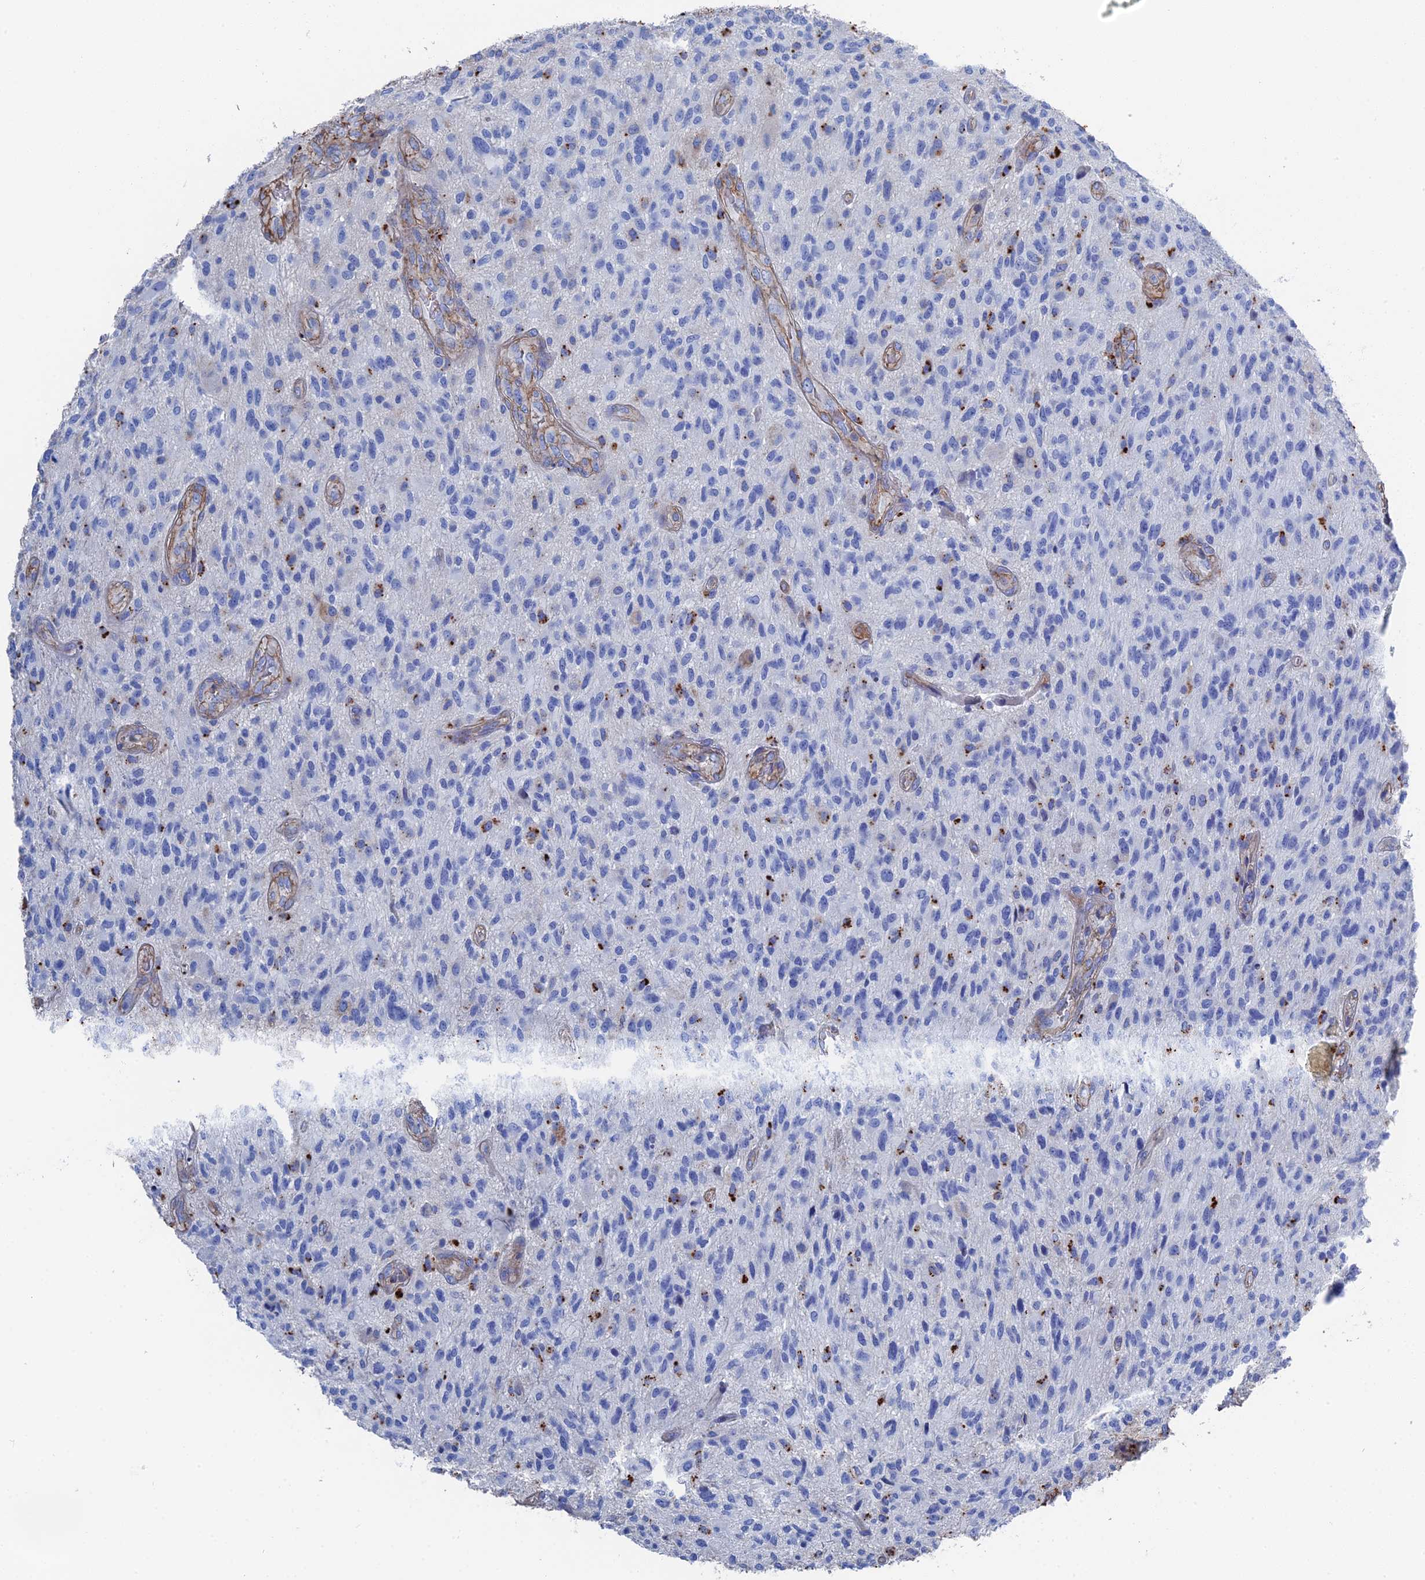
{"staining": {"intensity": "negative", "quantity": "none", "location": "none"}, "tissue": "glioma", "cell_type": "Tumor cells", "image_type": "cancer", "snomed": [{"axis": "morphology", "description": "Glioma, malignant, High grade"}, {"axis": "topography", "description": "Brain"}], "caption": "Immunohistochemistry (IHC) photomicrograph of human malignant glioma (high-grade) stained for a protein (brown), which displays no staining in tumor cells.", "gene": "STRA6", "patient": {"sex": "male", "age": 47}}